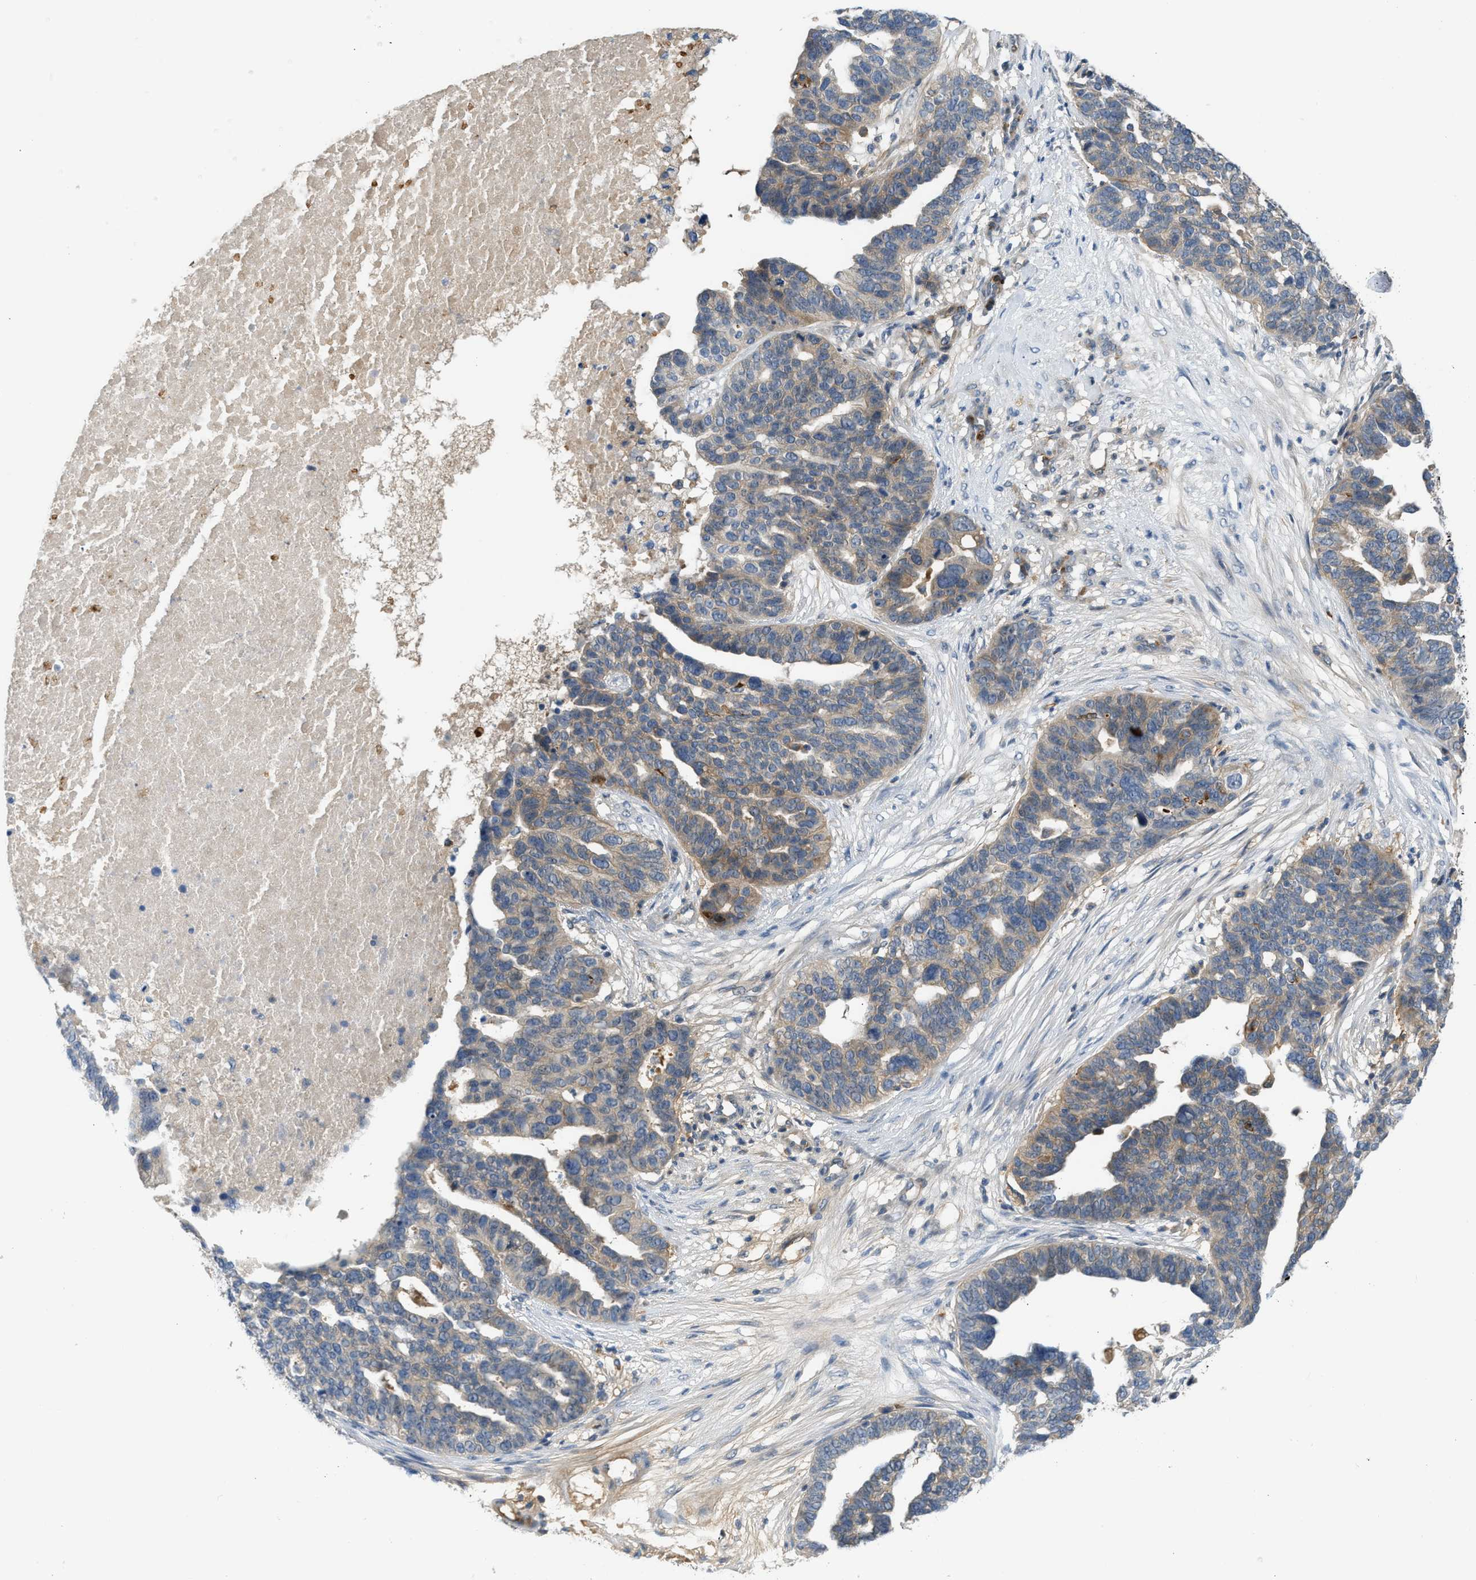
{"staining": {"intensity": "weak", "quantity": "25%-75%", "location": "cytoplasmic/membranous"}, "tissue": "ovarian cancer", "cell_type": "Tumor cells", "image_type": "cancer", "snomed": [{"axis": "morphology", "description": "Cystadenocarcinoma, serous, NOS"}, {"axis": "topography", "description": "Ovary"}], "caption": "The histopathology image displays immunohistochemical staining of ovarian cancer. There is weak cytoplasmic/membranous expression is appreciated in about 25%-75% of tumor cells.", "gene": "RHBDF2", "patient": {"sex": "female", "age": 59}}